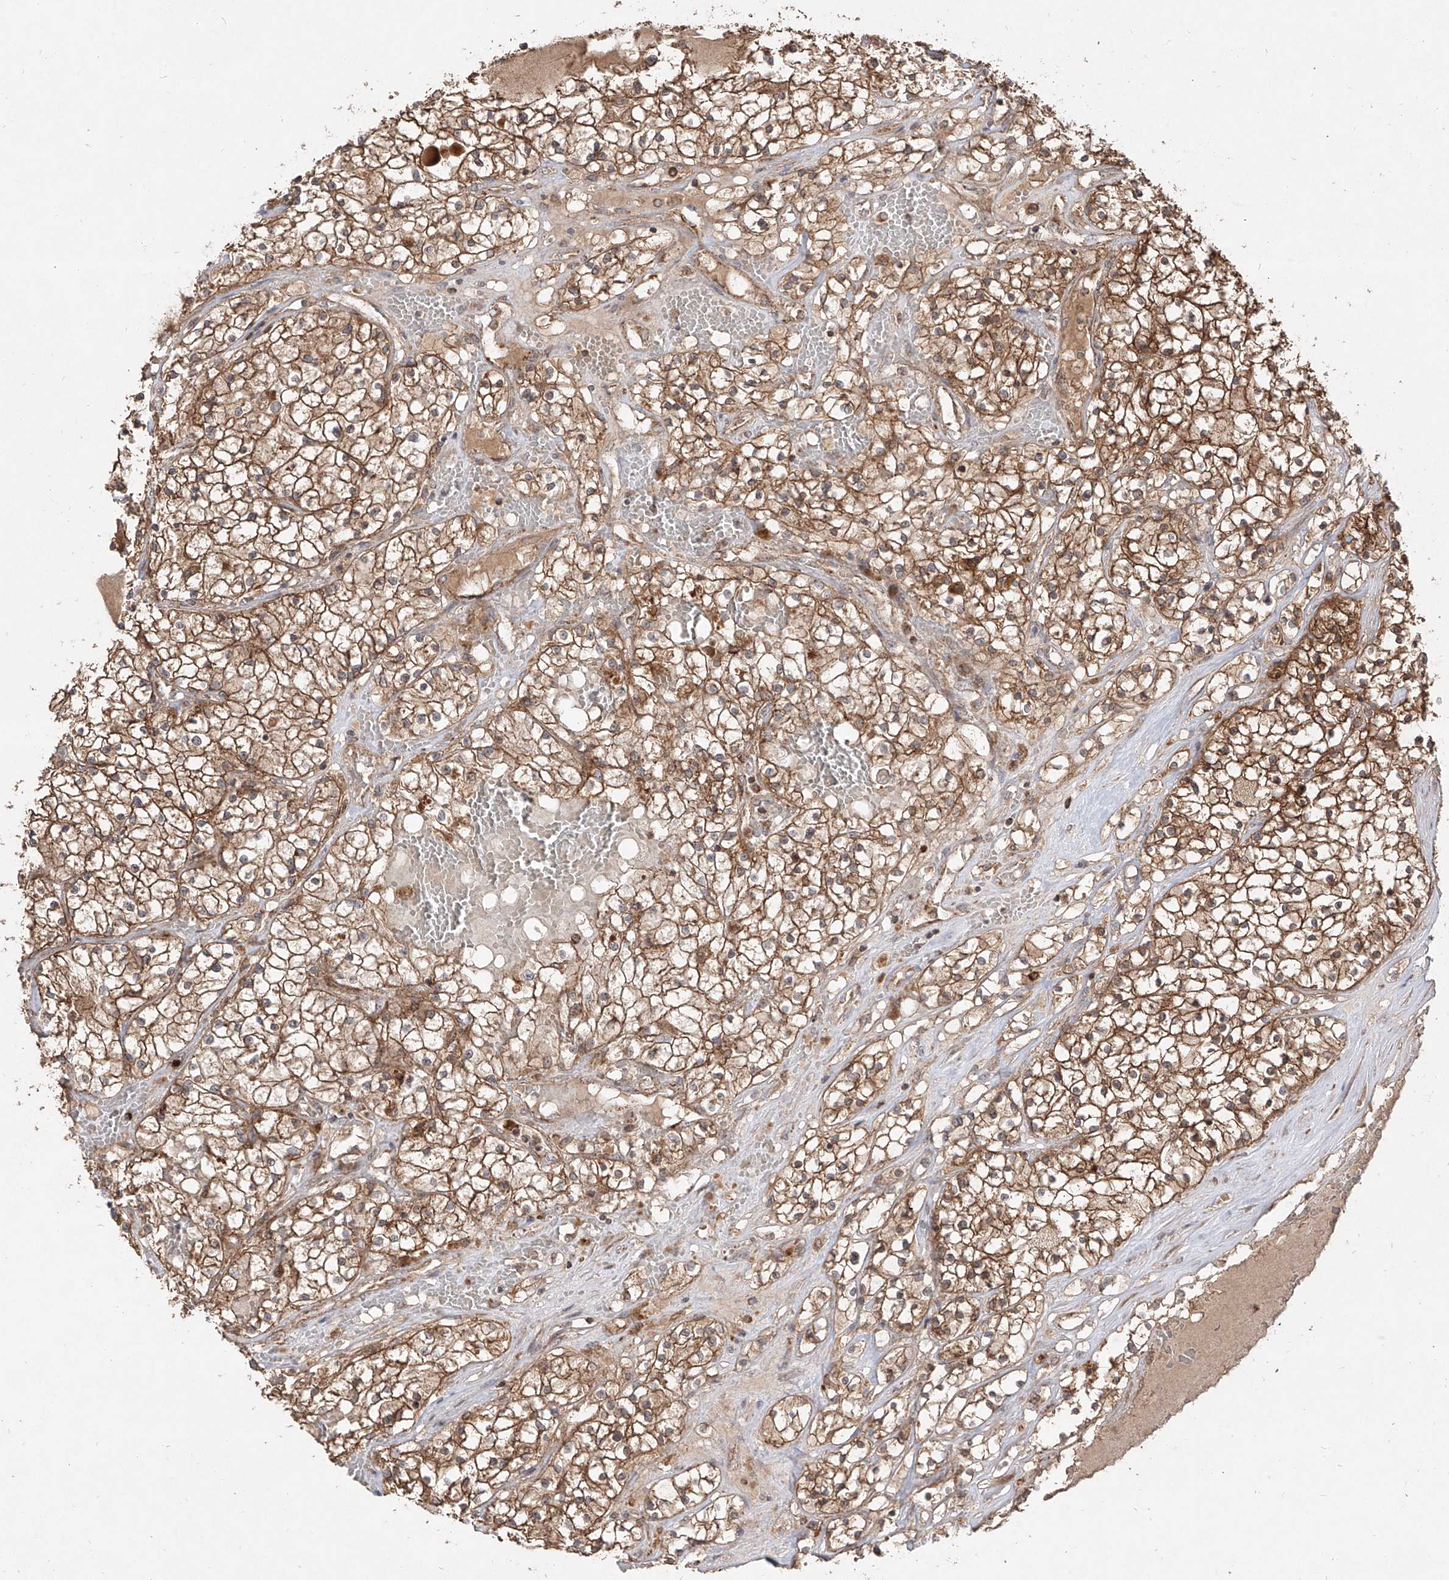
{"staining": {"intensity": "moderate", "quantity": ">75%", "location": "cytoplasmic/membranous"}, "tissue": "renal cancer", "cell_type": "Tumor cells", "image_type": "cancer", "snomed": [{"axis": "morphology", "description": "Normal tissue, NOS"}, {"axis": "morphology", "description": "Adenocarcinoma, NOS"}, {"axis": "topography", "description": "Kidney"}], "caption": "Immunohistochemical staining of human renal cancer demonstrates medium levels of moderate cytoplasmic/membranous protein staining in approximately >75% of tumor cells.", "gene": "AIM2", "patient": {"sex": "male", "age": 68}}